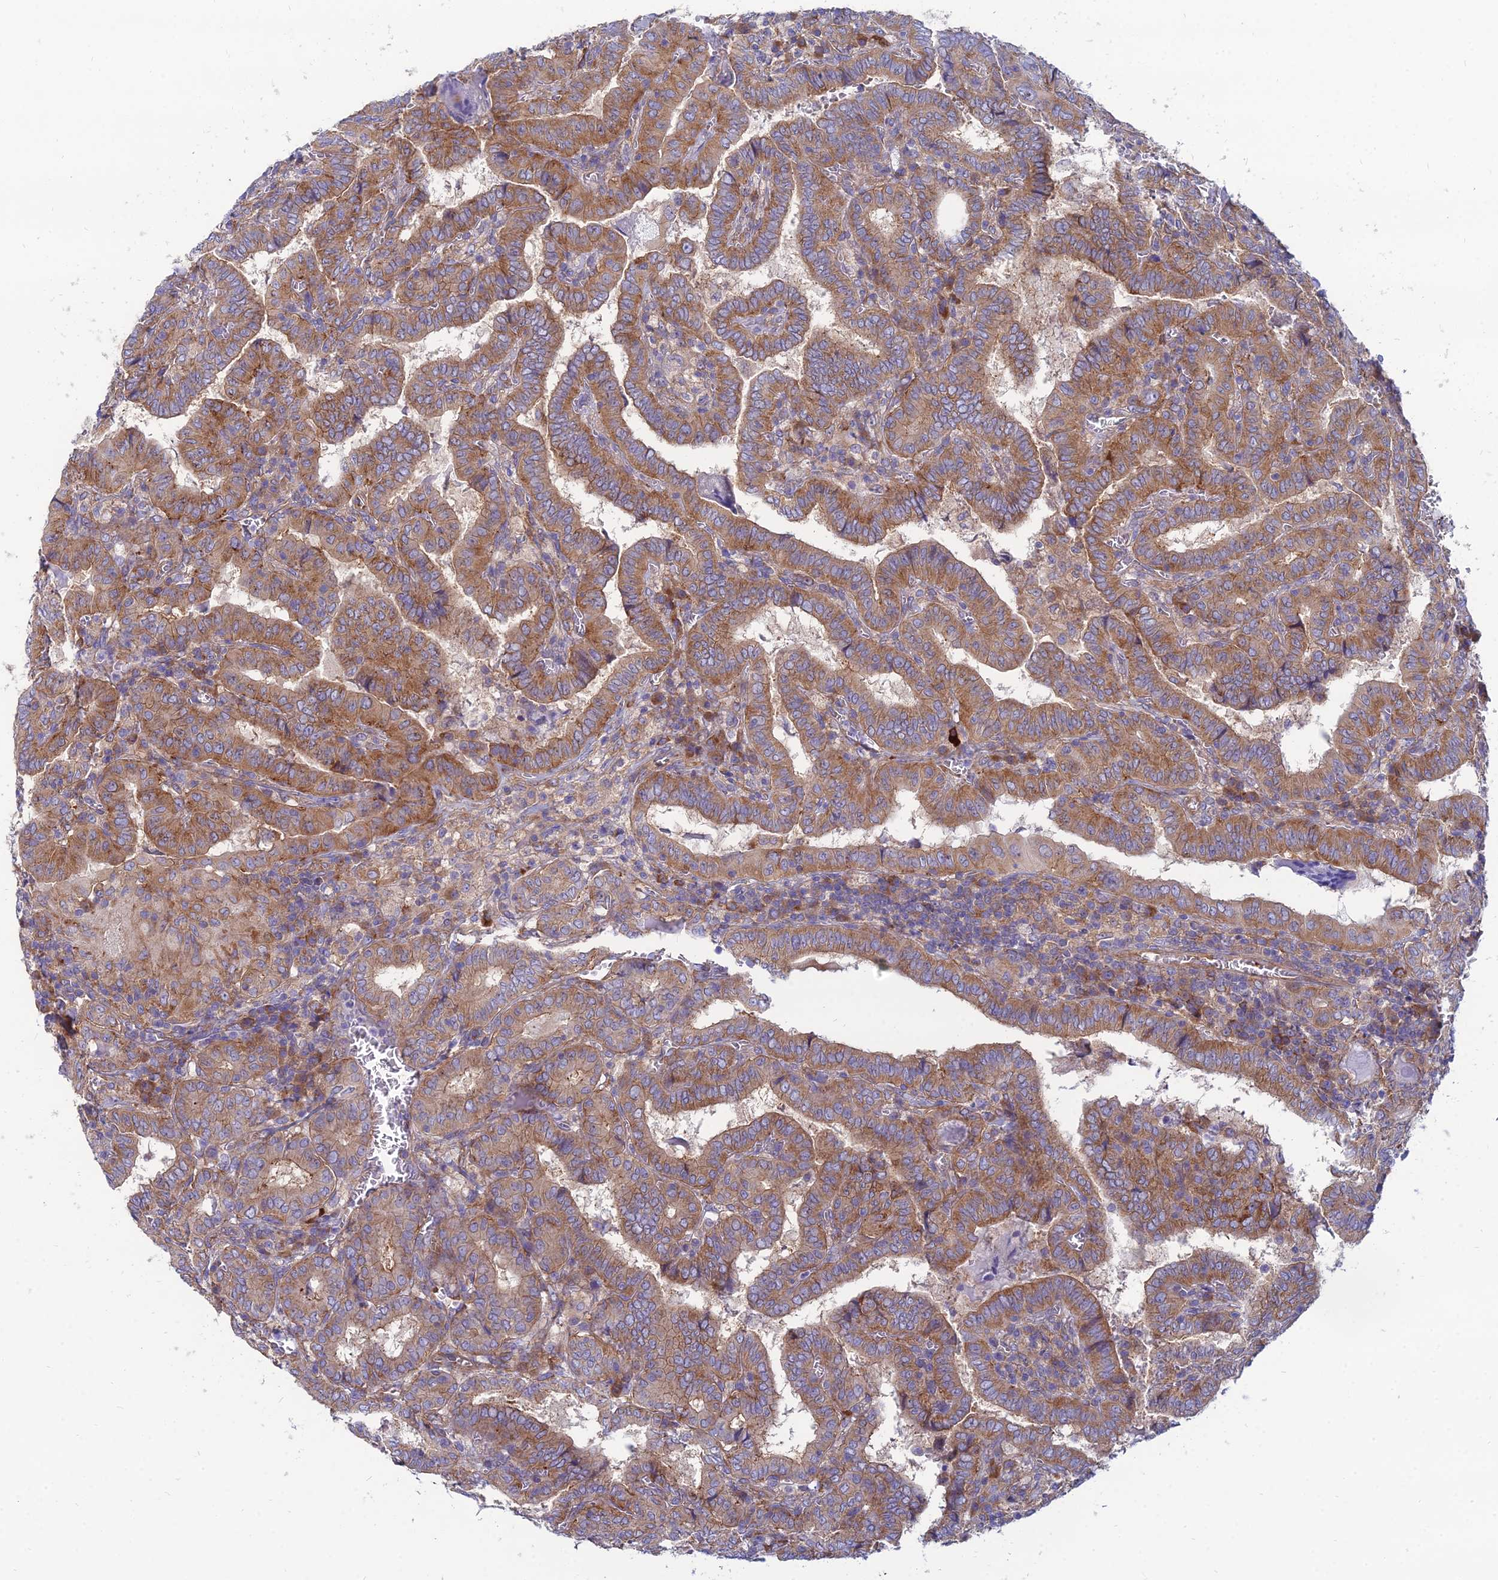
{"staining": {"intensity": "moderate", "quantity": ">75%", "location": "cytoplasmic/membranous"}, "tissue": "thyroid cancer", "cell_type": "Tumor cells", "image_type": "cancer", "snomed": [{"axis": "morphology", "description": "Papillary adenocarcinoma, NOS"}, {"axis": "topography", "description": "Thyroid gland"}], "caption": "Thyroid cancer was stained to show a protein in brown. There is medium levels of moderate cytoplasmic/membranous staining in about >75% of tumor cells.", "gene": "TXLNA", "patient": {"sex": "female", "age": 72}}